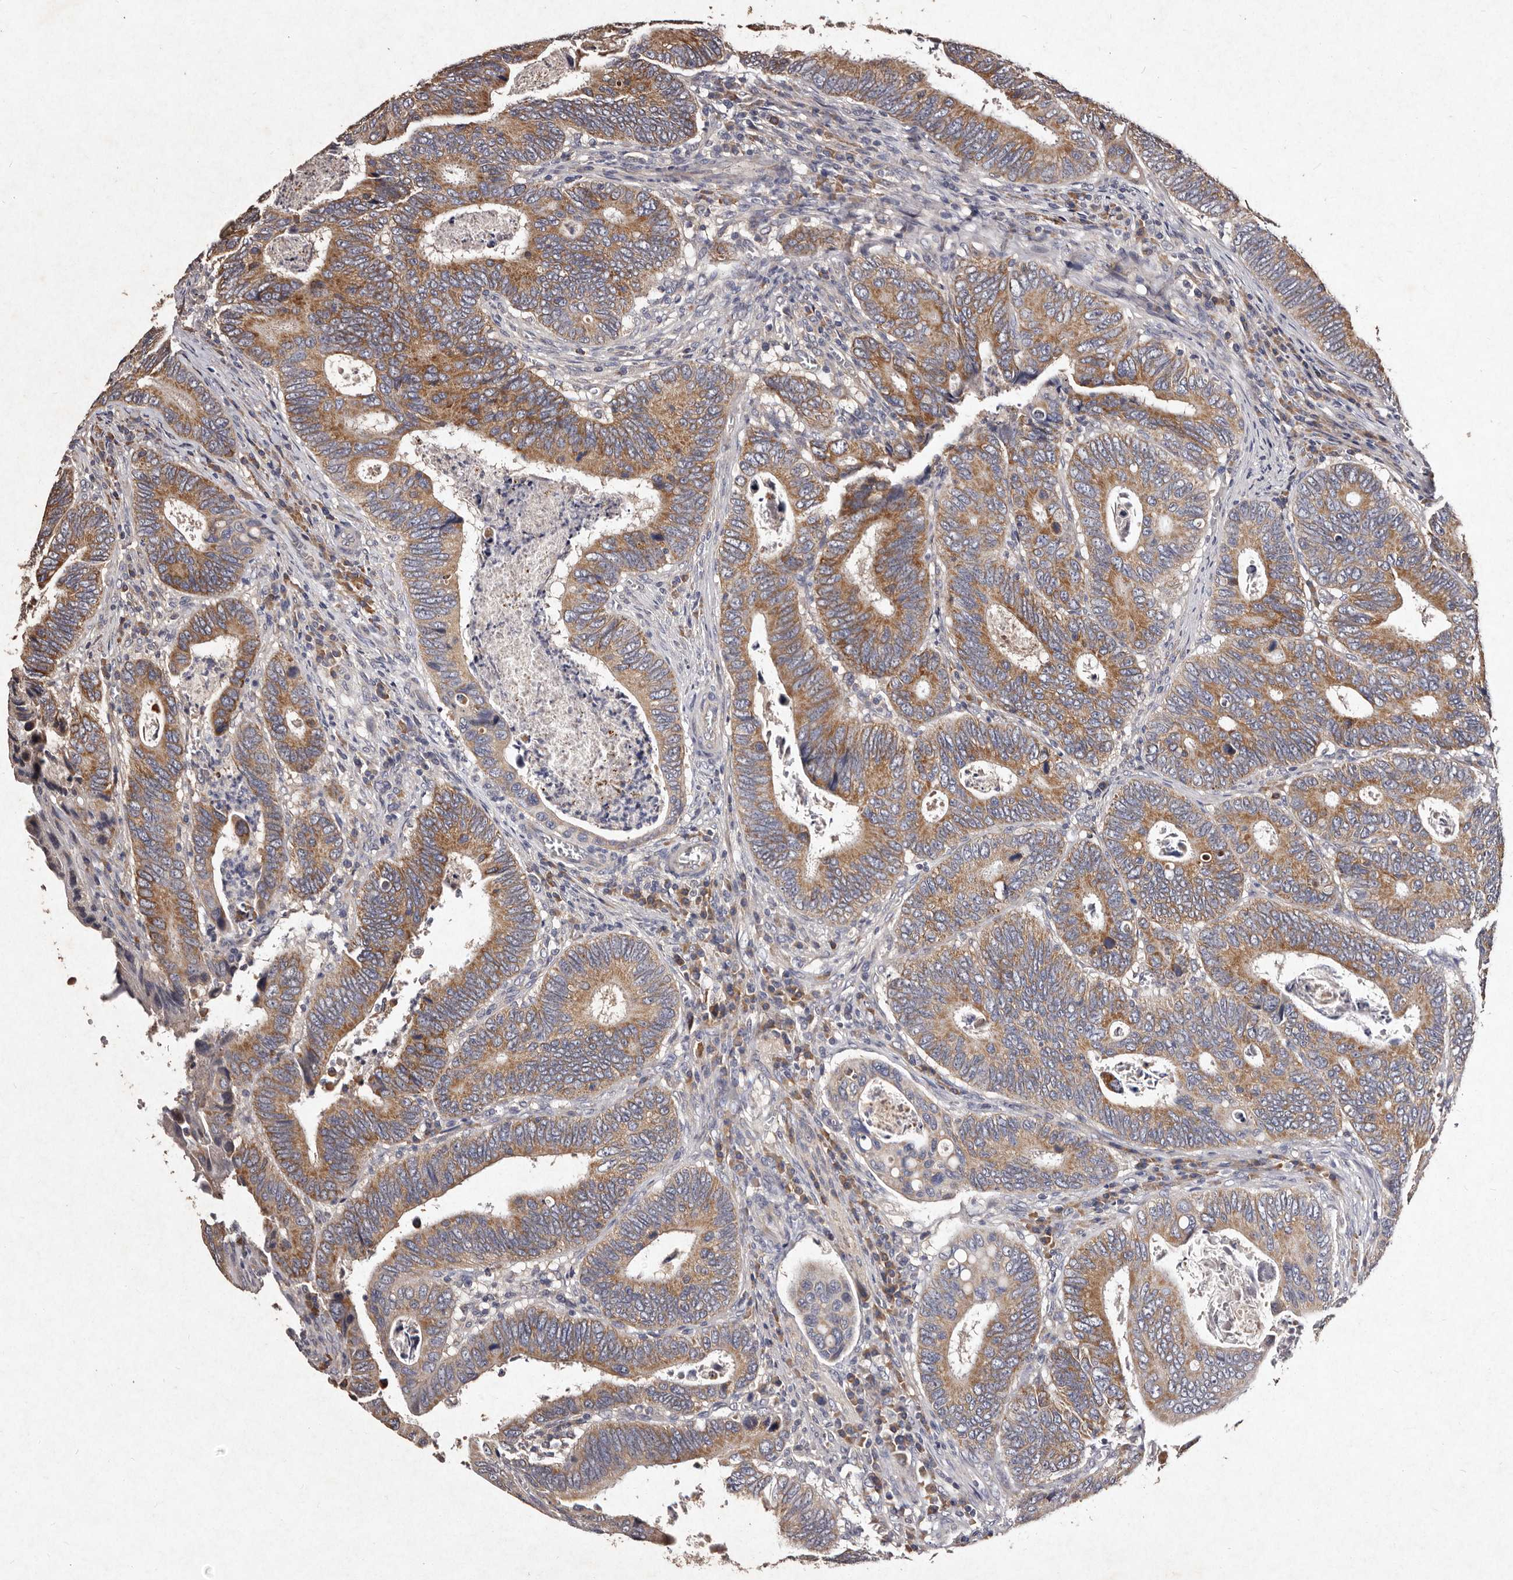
{"staining": {"intensity": "moderate", "quantity": ">75%", "location": "cytoplasmic/membranous"}, "tissue": "colorectal cancer", "cell_type": "Tumor cells", "image_type": "cancer", "snomed": [{"axis": "morphology", "description": "Adenocarcinoma, NOS"}, {"axis": "topography", "description": "Colon"}], "caption": "High-magnification brightfield microscopy of adenocarcinoma (colorectal) stained with DAB (3,3'-diaminobenzidine) (brown) and counterstained with hematoxylin (blue). tumor cells exhibit moderate cytoplasmic/membranous expression is seen in about>75% of cells.", "gene": "TFB1M", "patient": {"sex": "male", "age": 72}}